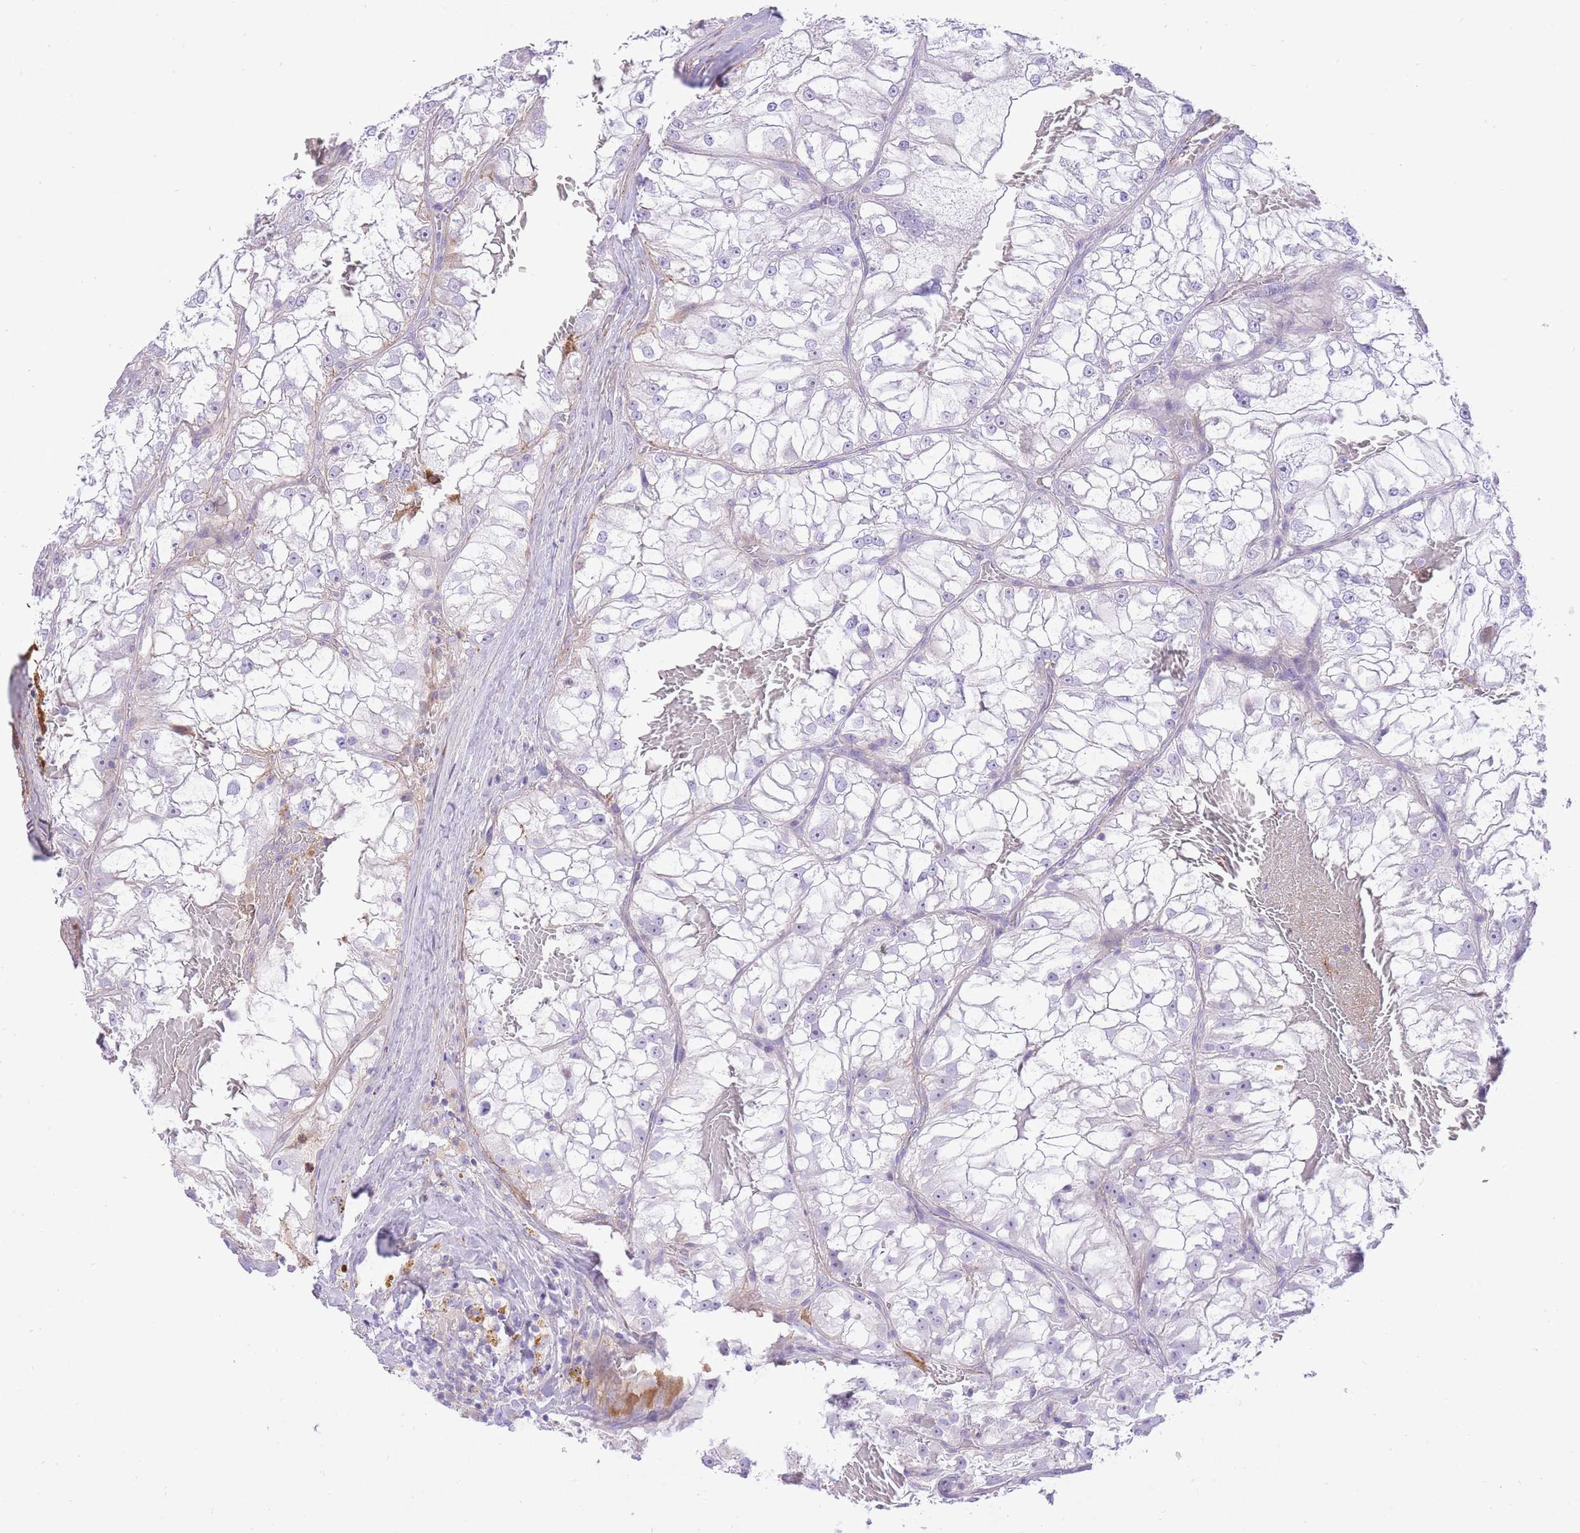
{"staining": {"intensity": "negative", "quantity": "none", "location": "none"}, "tissue": "renal cancer", "cell_type": "Tumor cells", "image_type": "cancer", "snomed": [{"axis": "morphology", "description": "Adenocarcinoma, NOS"}, {"axis": "topography", "description": "Kidney"}], "caption": "Immunohistochemistry of renal cancer (adenocarcinoma) shows no expression in tumor cells. The staining is performed using DAB (3,3'-diaminobenzidine) brown chromogen with nuclei counter-stained in using hematoxylin.", "gene": "HRG", "patient": {"sex": "female", "age": 72}}